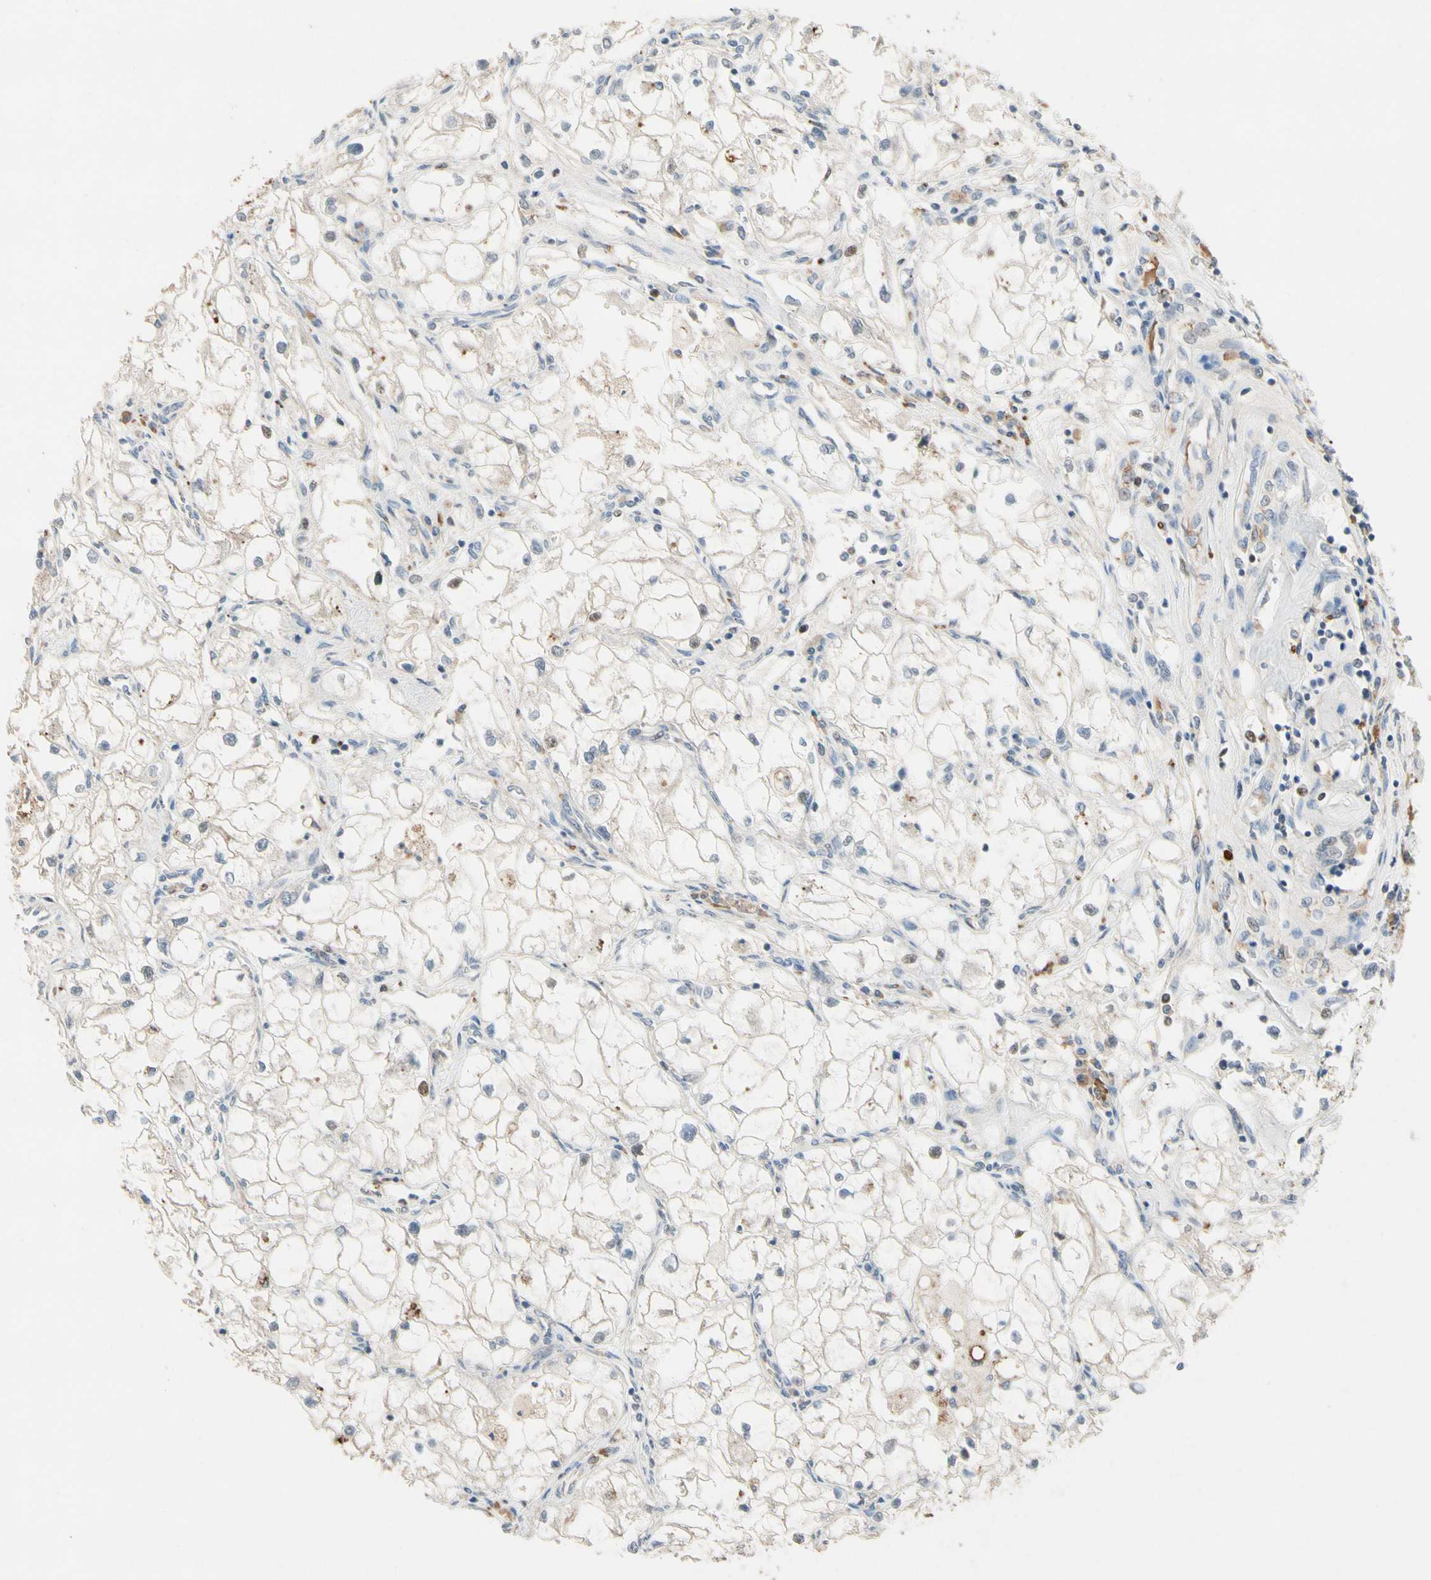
{"staining": {"intensity": "negative", "quantity": "none", "location": "none"}, "tissue": "renal cancer", "cell_type": "Tumor cells", "image_type": "cancer", "snomed": [{"axis": "morphology", "description": "Adenocarcinoma, NOS"}, {"axis": "topography", "description": "Kidney"}], "caption": "Adenocarcinoma (renal) stained for a protein using IHC demonstrates no expression tumor cells.", "gene": "ZKSCAN4", "patient": {"sex": "female", "age": 70}}